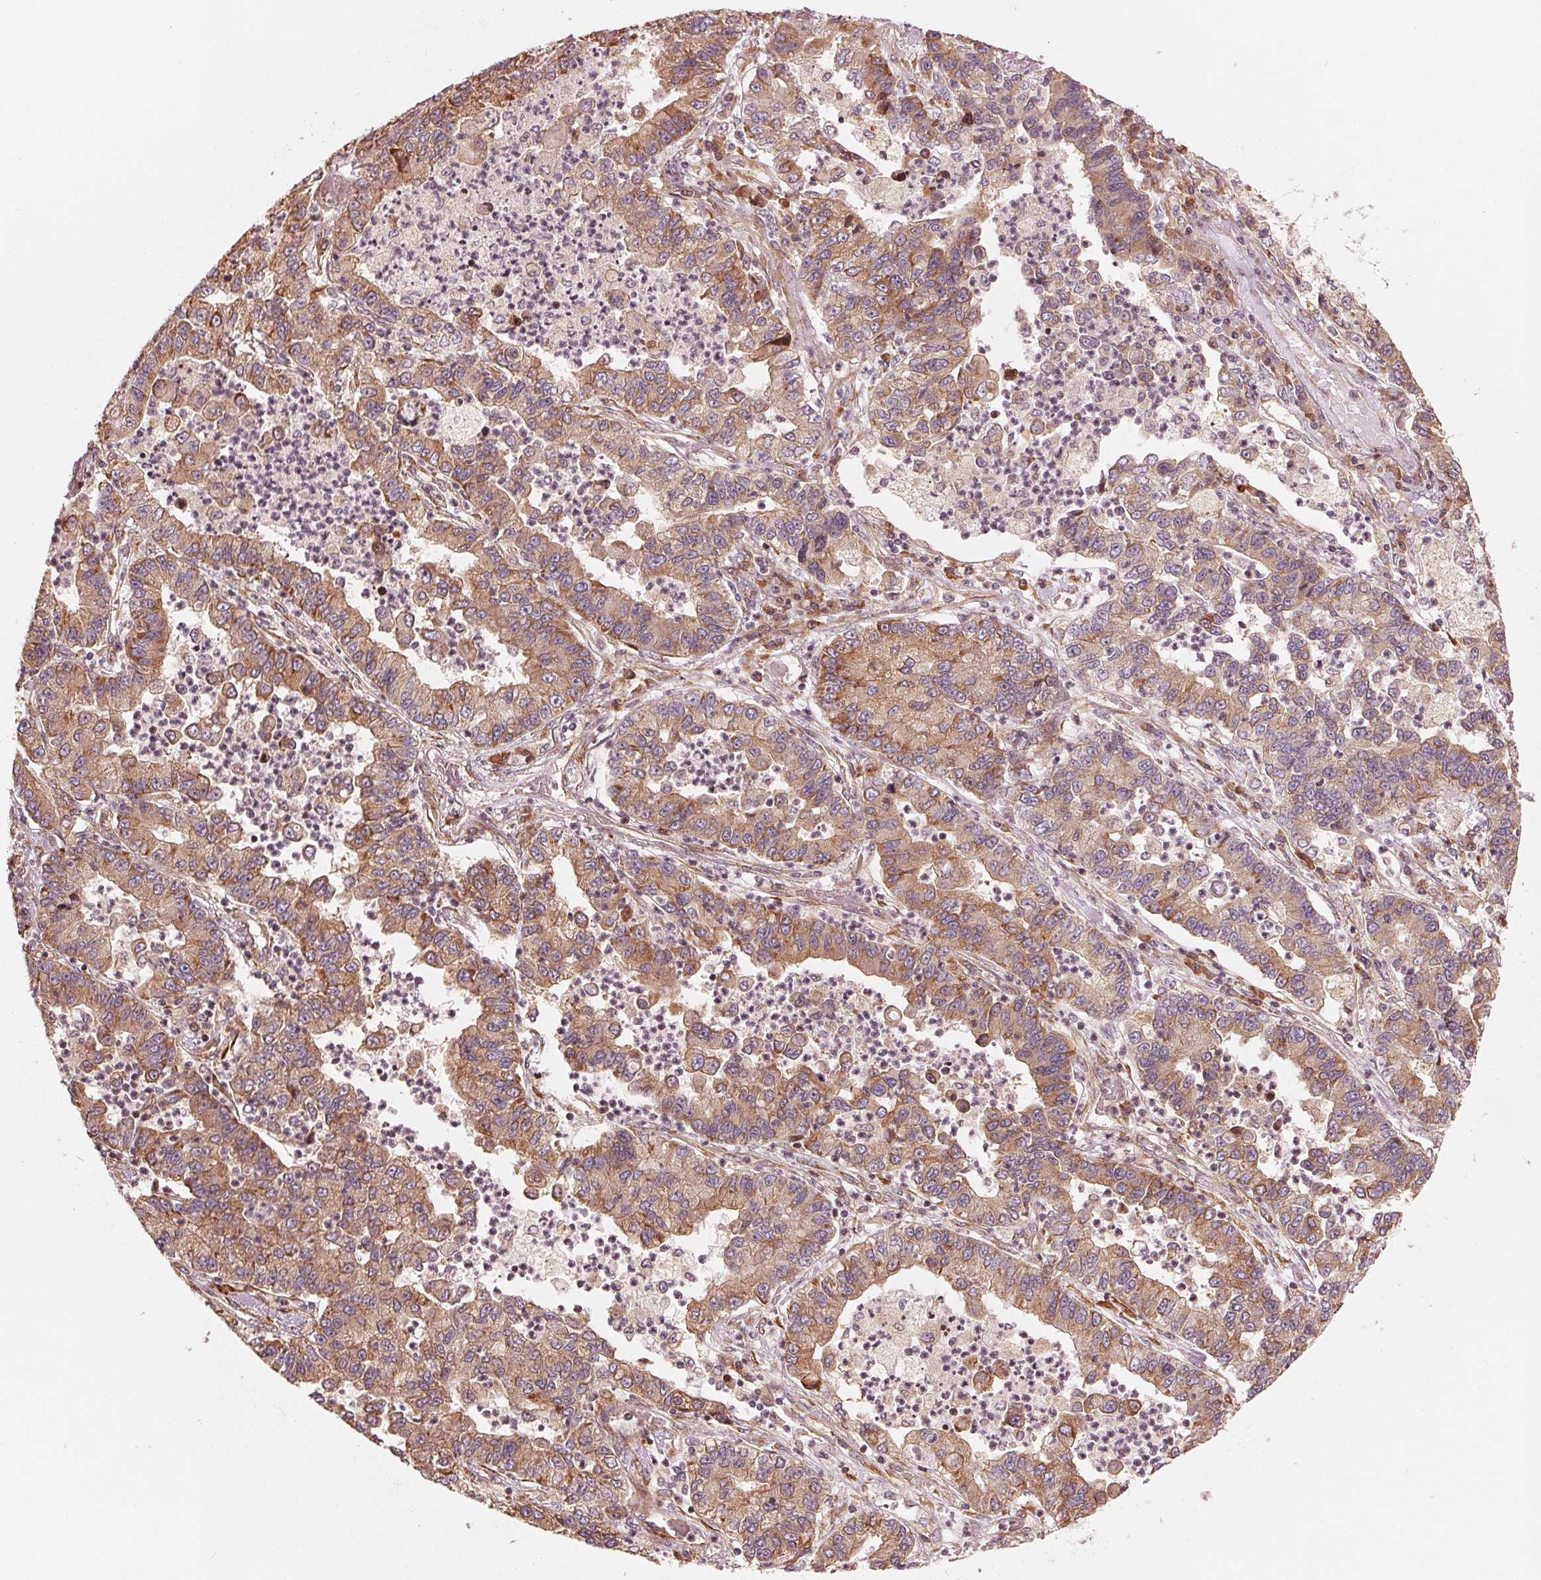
{"staining": {"intensity": "moderate", "quantity": ">75%", "location": "cytoplasmic/membranous"}, "tissue": "lung cancer", "cell_type": "Tumor cells", "image_type": "cancer", "snomed": [{"axis": "morphology", "description": "Adenocarcinoma, NOS"}, {"axis": "topography", "description": "Lung"}], "caption": "About >75% of tumor cells in lung cancer (adenocarcinoma) show moderate cytoplasmic/membranous protein staining as visualized by brown immunohistochemical staining.", "gene": "CMIP", "patient": {"sex": "female", "age": 57}}